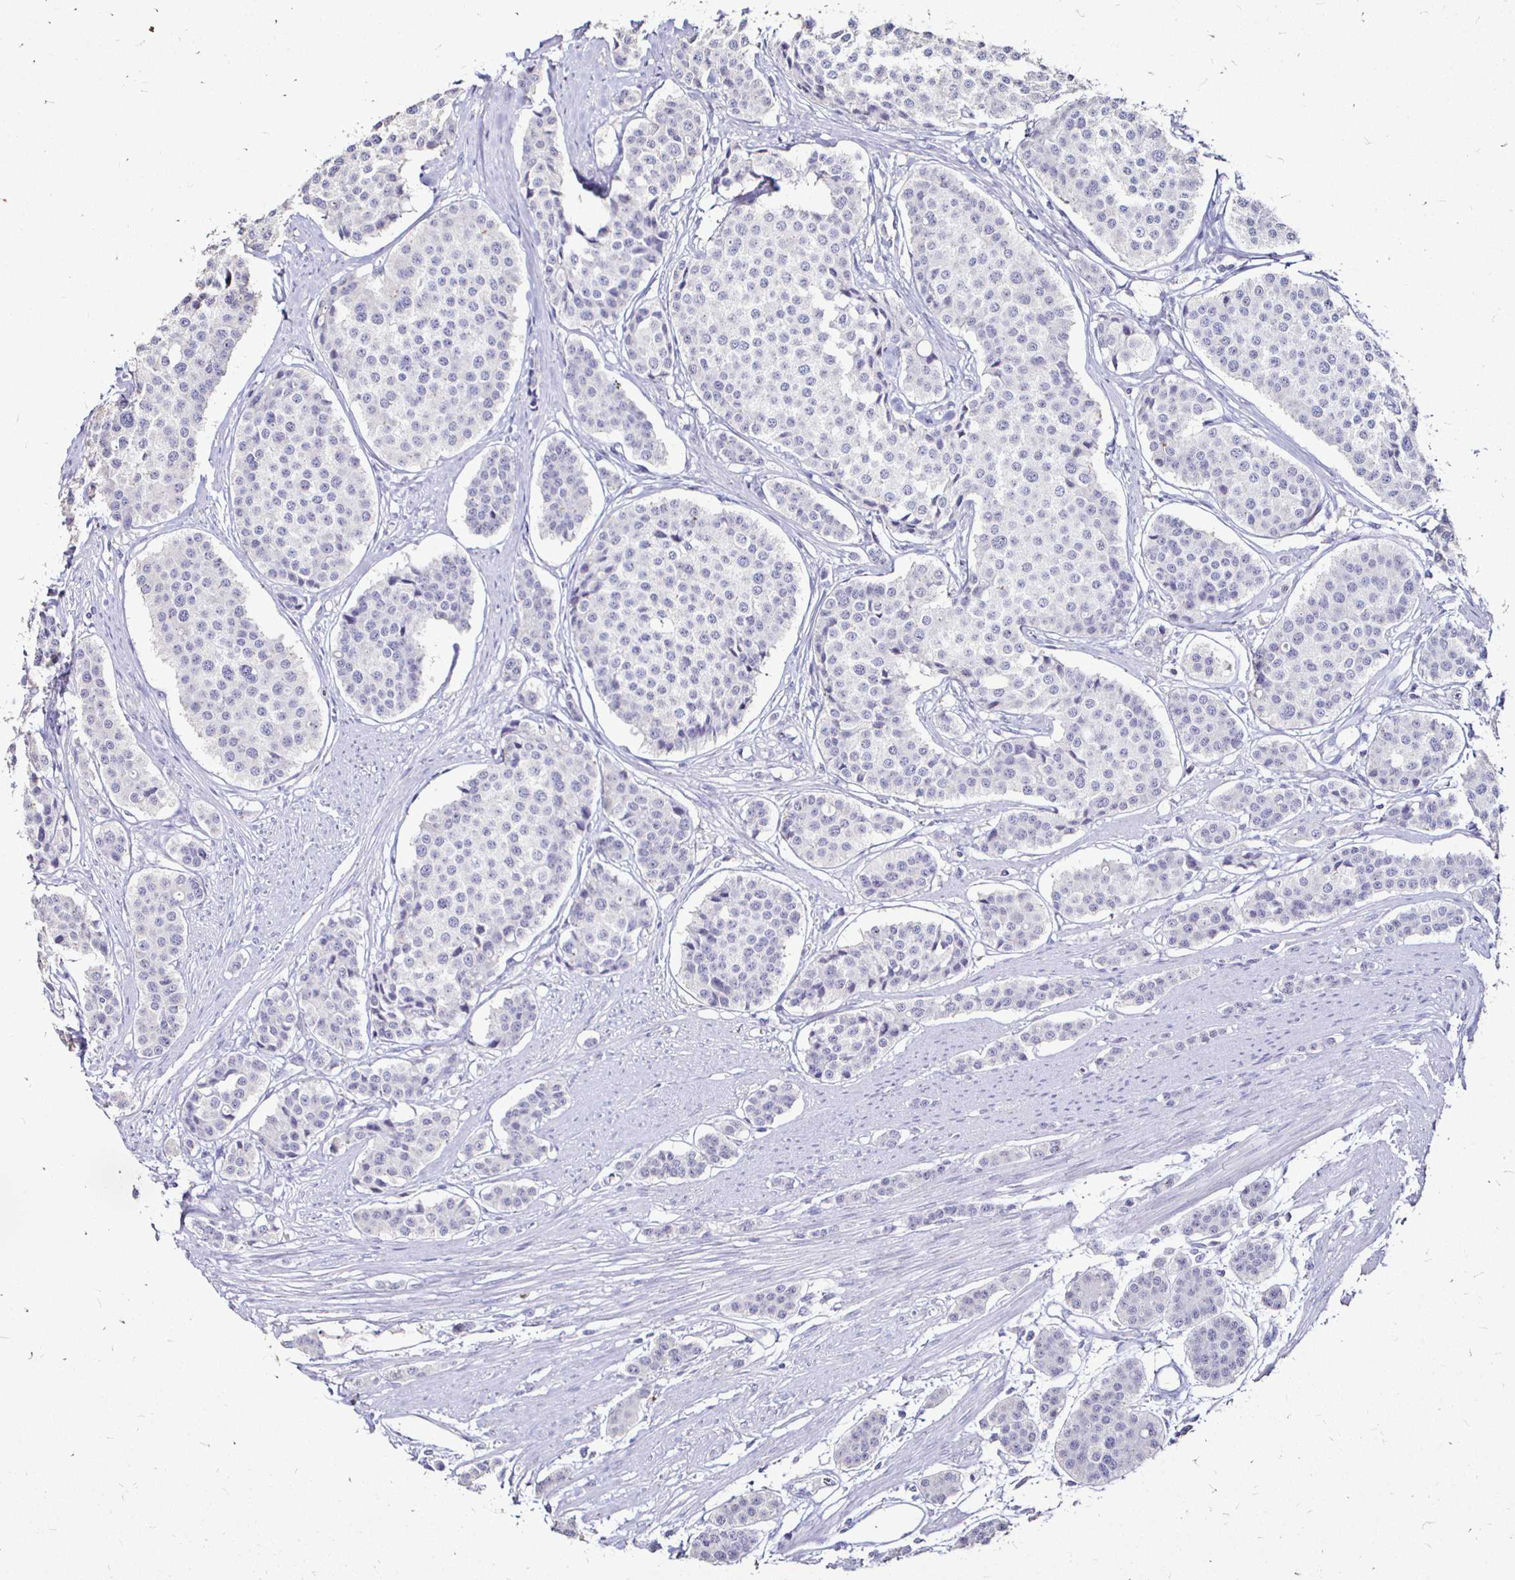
{"staining": {"intensity": "negative", "quantity": "none", "location": "none"}, "tissue": "carcinoid", "cell_type": "Tumor cells", "image_type": "cancer", "snomed": [{"axis": "morphology", "description": "Carcinoid, malignant, NOS"}, {"axis": "topography", "description": "Small intestine"}], "caption": "Tumor cells show no significant staining in malignant carcinoid.", "gene": "IRGC", "patient": {"sex": "male", "age": 60}}